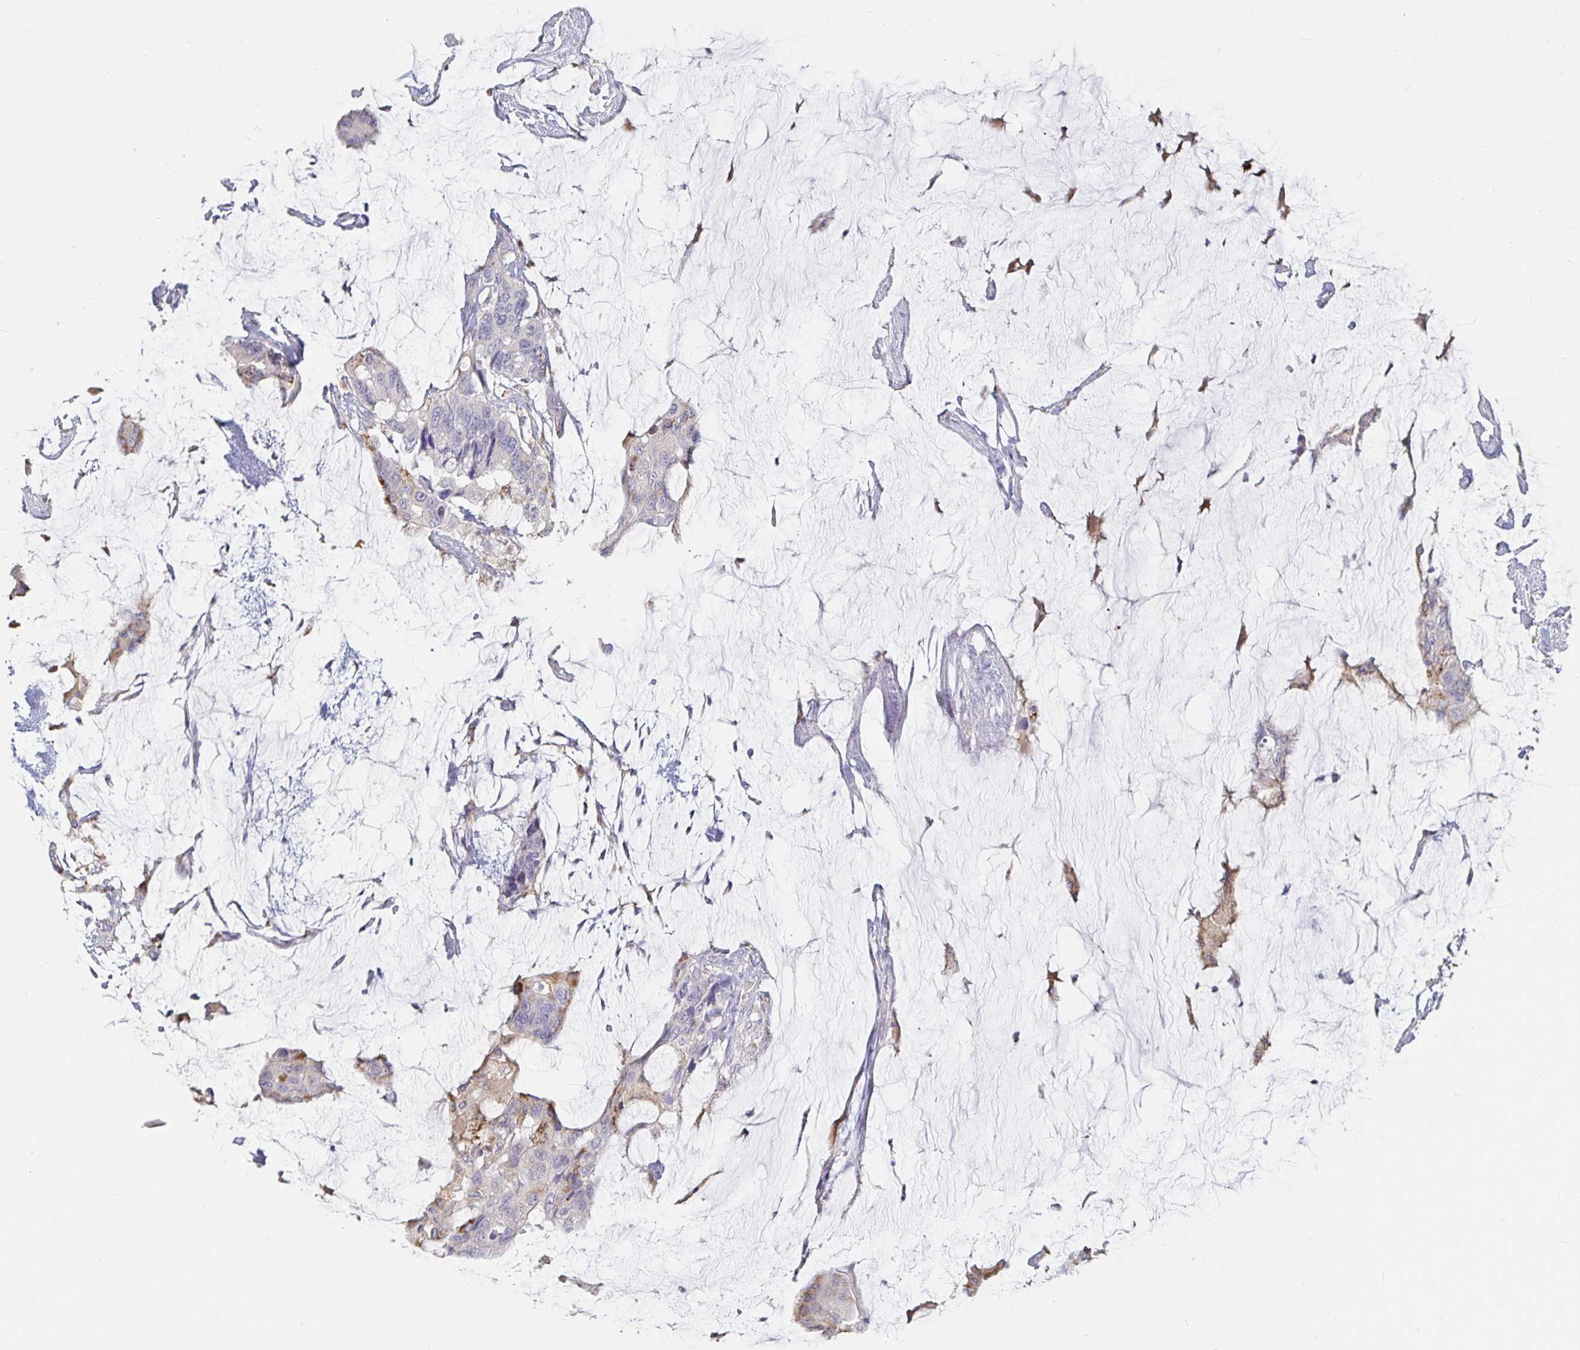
{"staining": {"intensity": "negative", "quantity": "none", "location": "none"}, "tissue": "colorectal cancer", "cell_type": "Tumor cells", "image_type": "cancer", "snomed": [{"axis": "morphology", "description": "Adenocarcinoma, NOS"}, {"axis": "topography", "description": "Rectum"}], "caption": "IHC photomicrograph of colorectal adenocarcinoma stained for a protein (brown), which exhibits no positivity in tumor cells.", "gene": "SPPL3", "patient": {"sex": "female", "age": 59}}